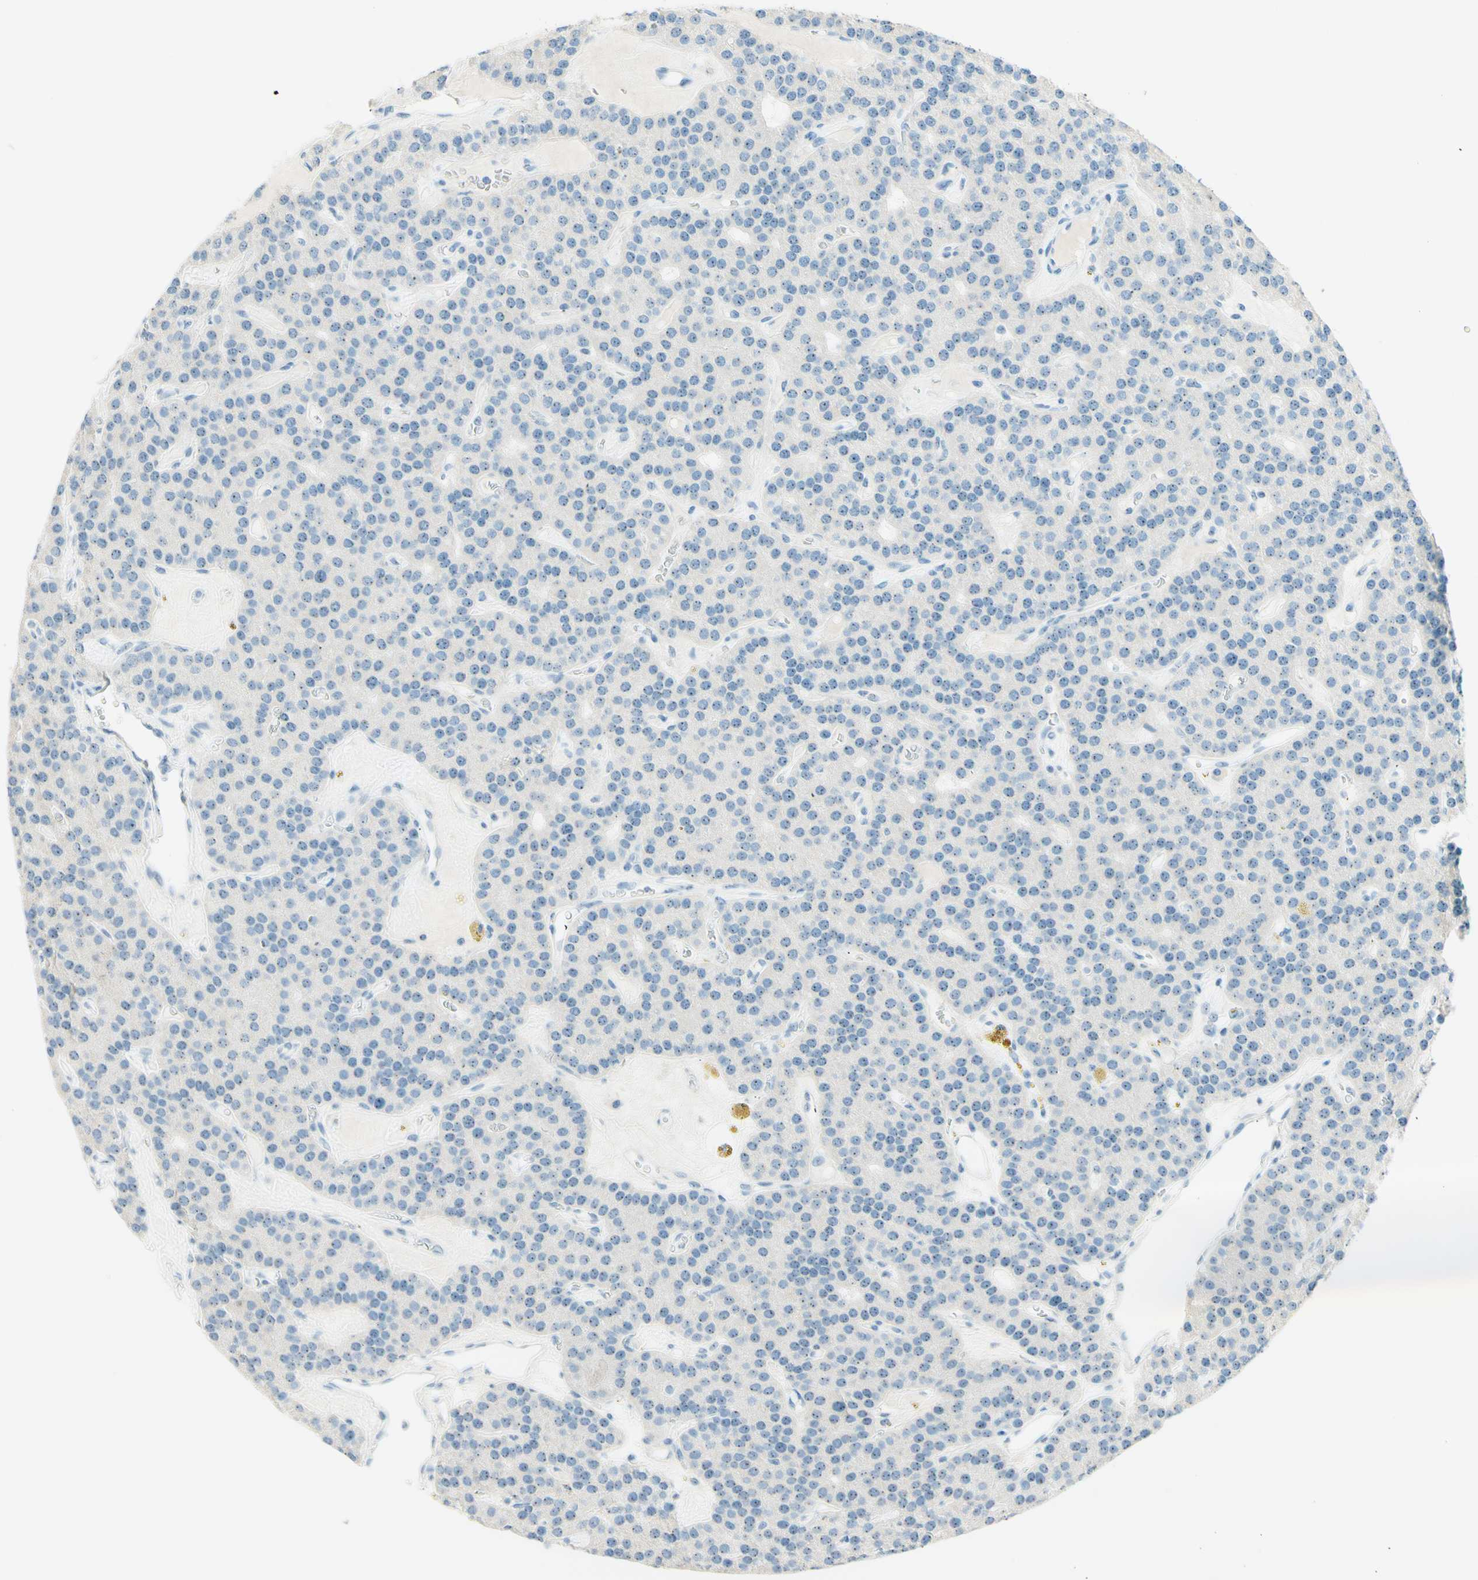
{"staining": {"intensity": "weak", "quantity": ">75%", "location": "nuclear"}, "tissue": "parathyroid gland", "cell_type": "Glandular cells", "image_type": "normal", "snomed": [{"axis": "morphology", "description": "Normal tissue, NOS"}, {"axis": "morphology", "description": "Adenoma, NOS"}, {"axis": "topography", "description": "Parathyroid gland"}], "caption": "Parathyroid gland stained with immunohistochemistry (IHC) reveals weak nuclear positivity in about >75% of glandular cells. The staining is performed using DAB (3,3'-diaminobenzidine) brown chromogen to label protein expression. The nuclei are counter-stained blue using hematoxylin.", "gene": "FMR1NB", "patient": {"sex": "female", "age": 86}}